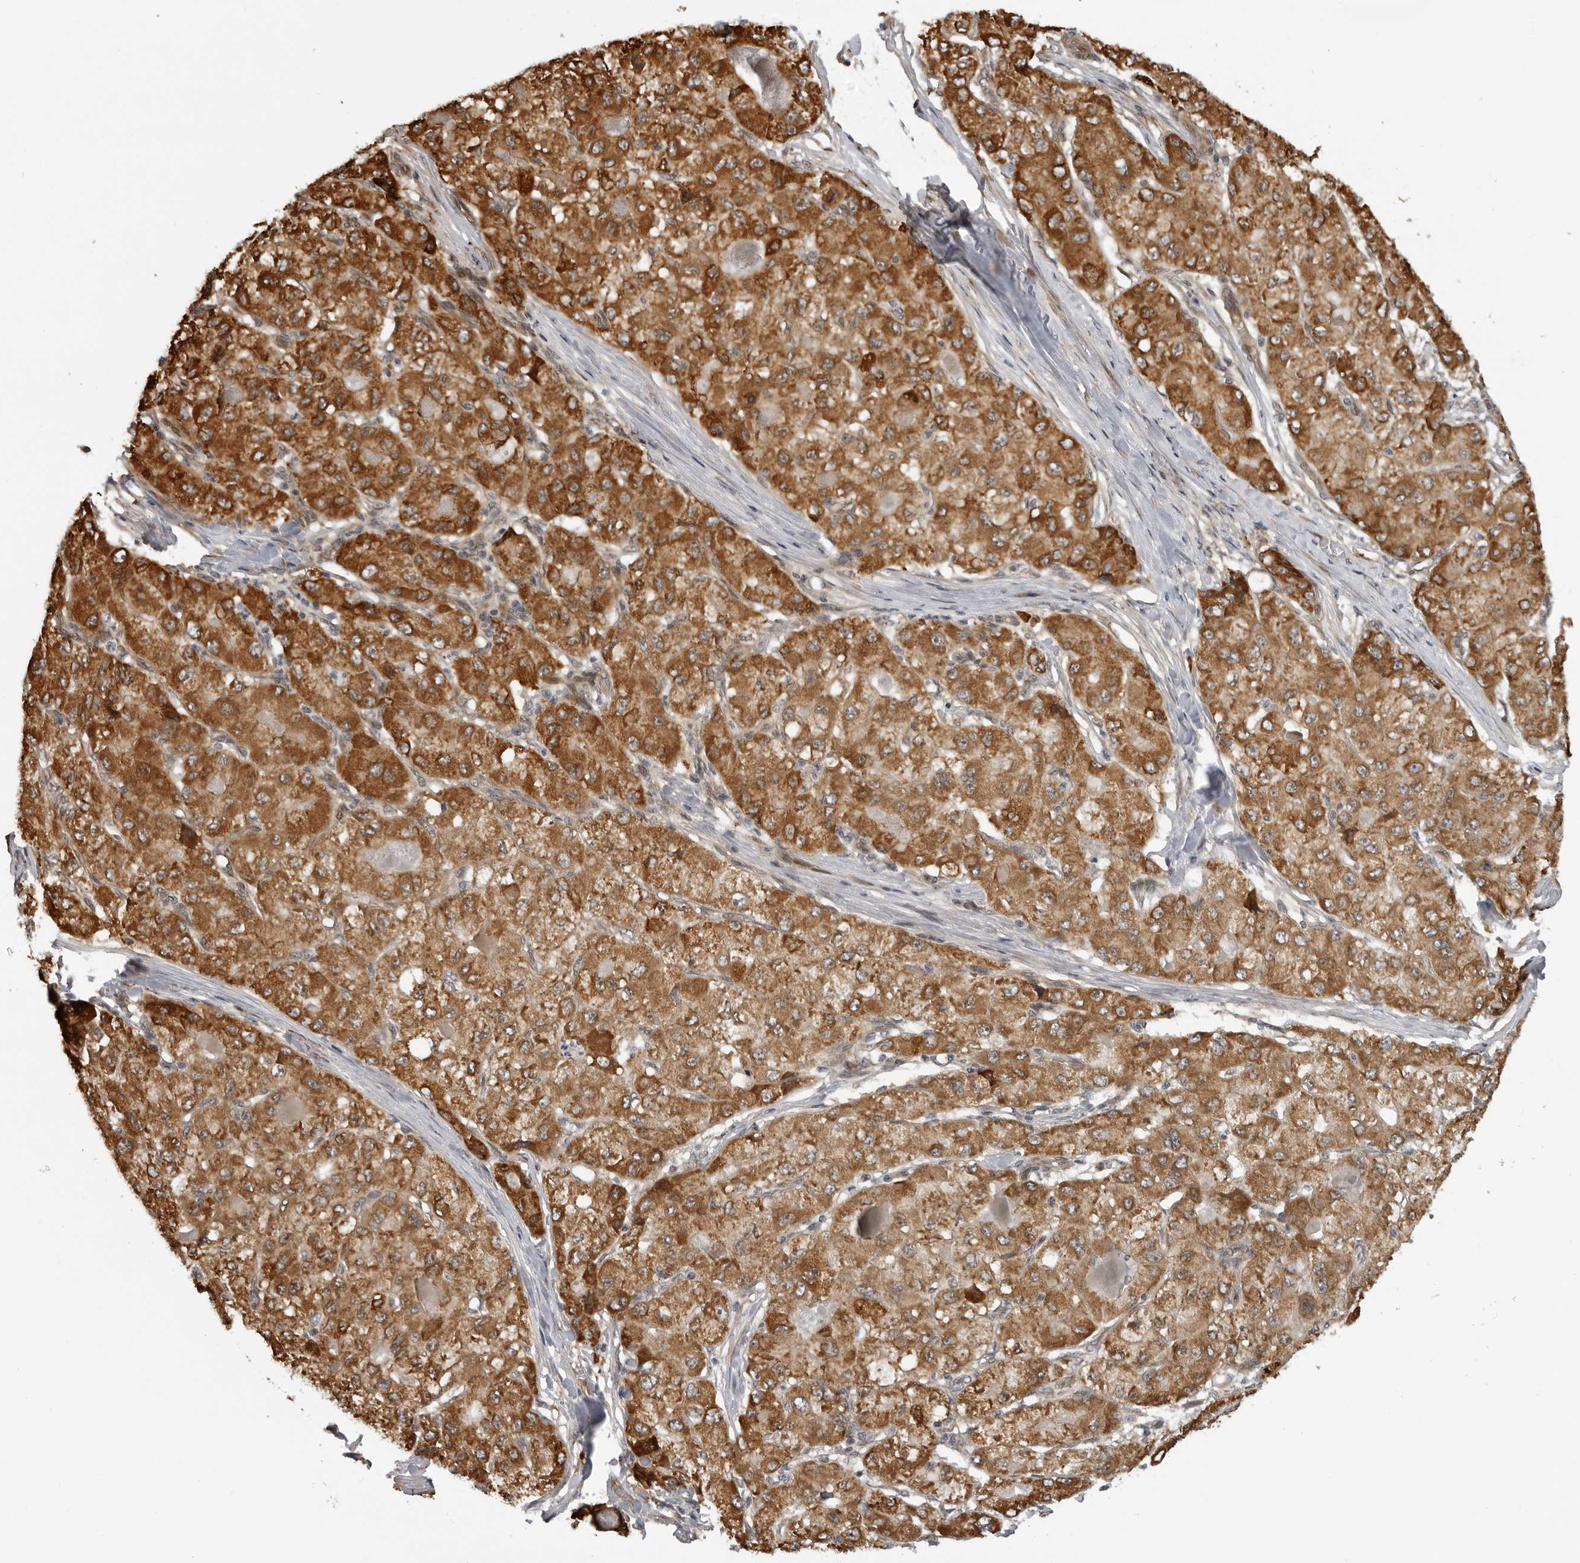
{"staining": {"intensity": "strong", "quantity": ">75%", "location": "cytoplasmic/membranous"}, "tissue": "liver cancer", "cell_type": "Tumor cells", "image_type": "cancer", "snomed": [{"axis": "morphology", "description": "Carcinoma, Hepatocellular, NOS"}, {"axis": "topography", "description": "Liver"}], "caption": "IHC of human liver cancer exhibits high levels of strong cytoplasmic/membranous expression in about >75% of tumor cells. The protein is shown in brown color, while the nuclei are stained blue.", "gene": "DNAH14", "patient": {"sex": "male", "age": 80}}